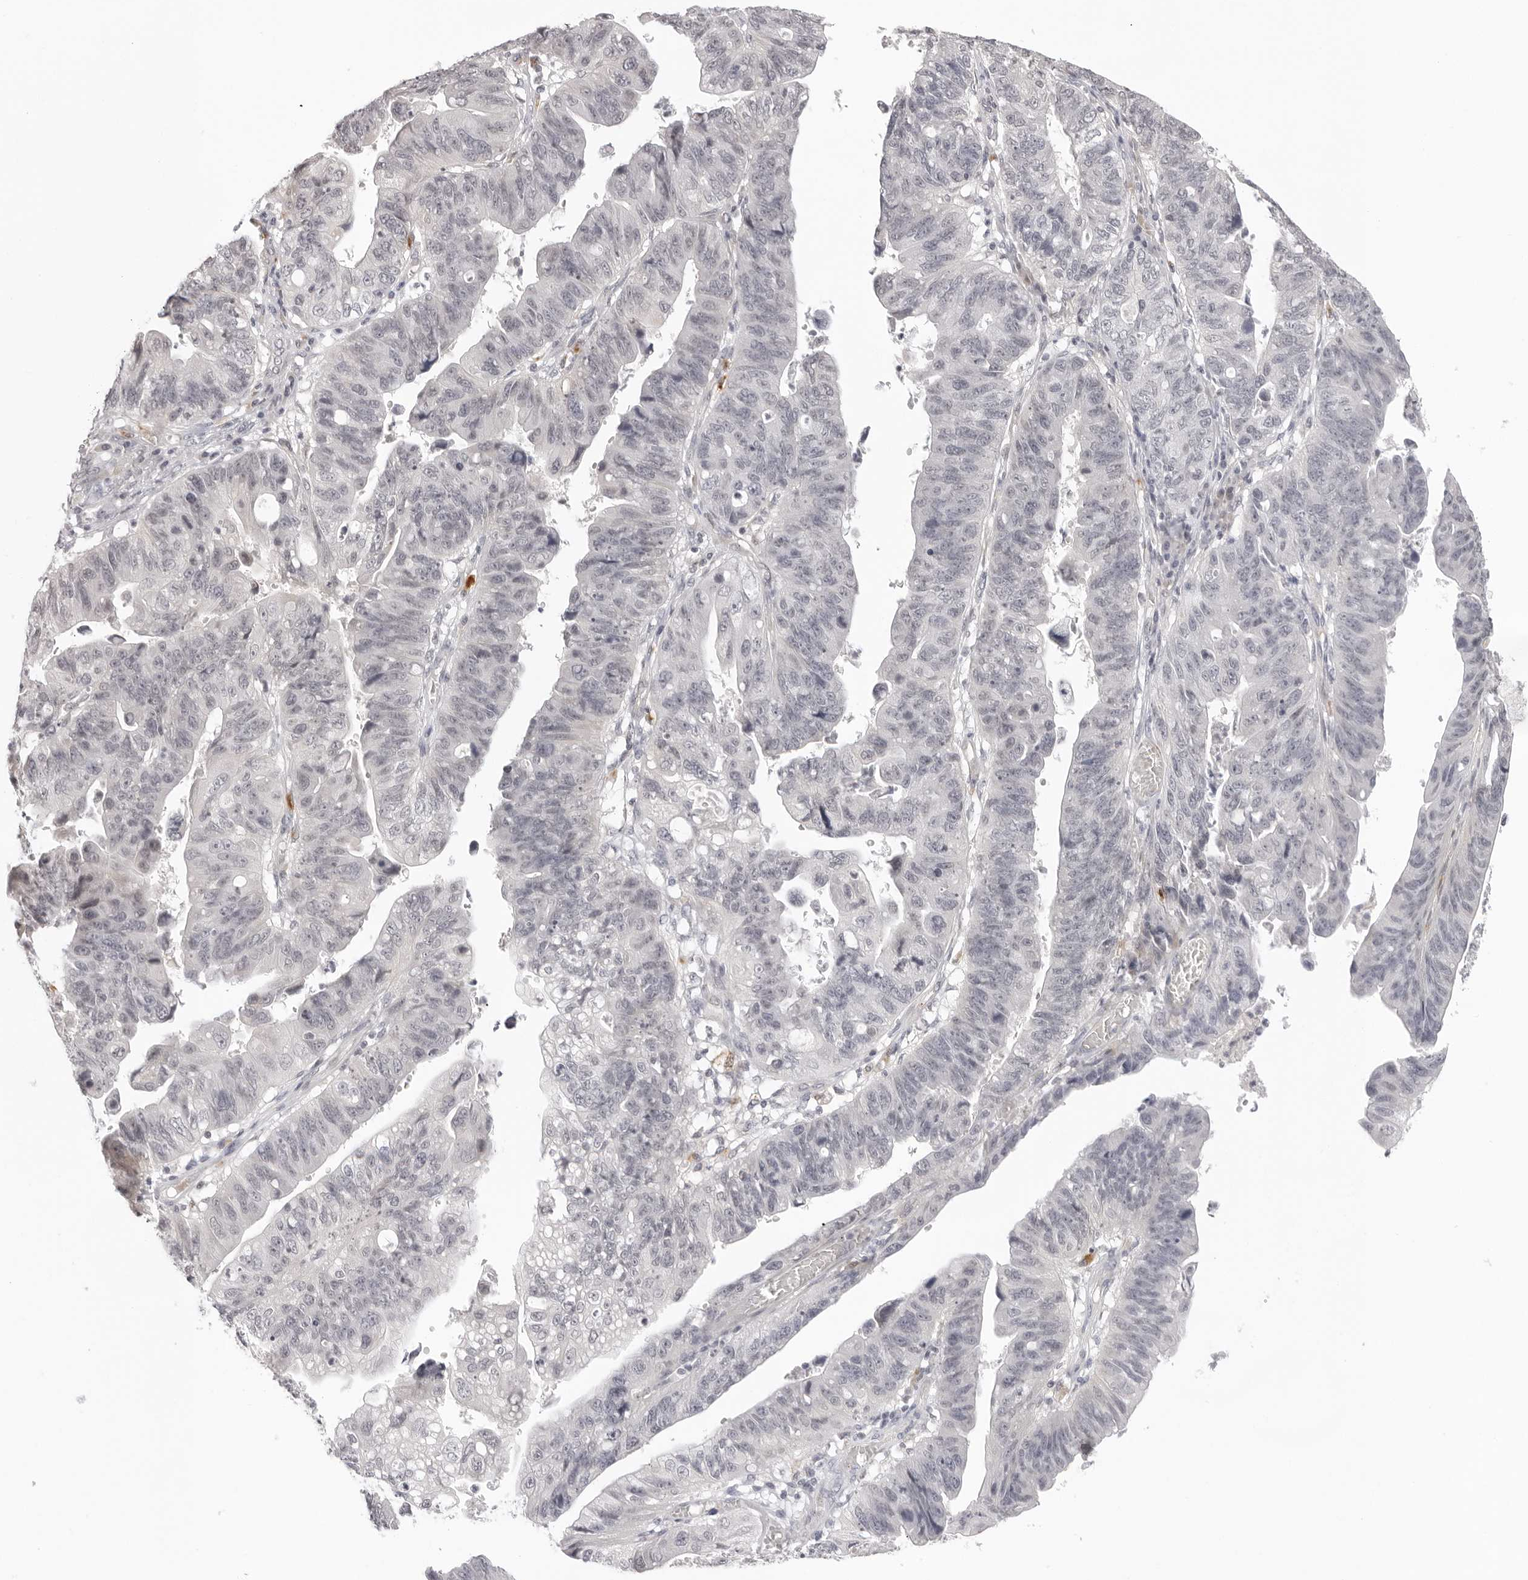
{"staining": {"intensity": "negative", "quantity": "none", "location": "none"}, "tissue": "stomach cancer", "cell_type": "Tumor cells", "image_type": "cancer", "snomed": [{"axis": "morphology", "description": "Adenocarcinoma, NOS"}, {"axis": "topography", "description": "Stomach"}], "caption": "Immunohistochemistry (IHC) photomicrograph of neoplastic tissue: human stomach adenocarcinoma stained with DAB displays no significant protein positivity in tumor cells.", "gene": "STRADB", "patient": {"sex": "male", "age": 59}}